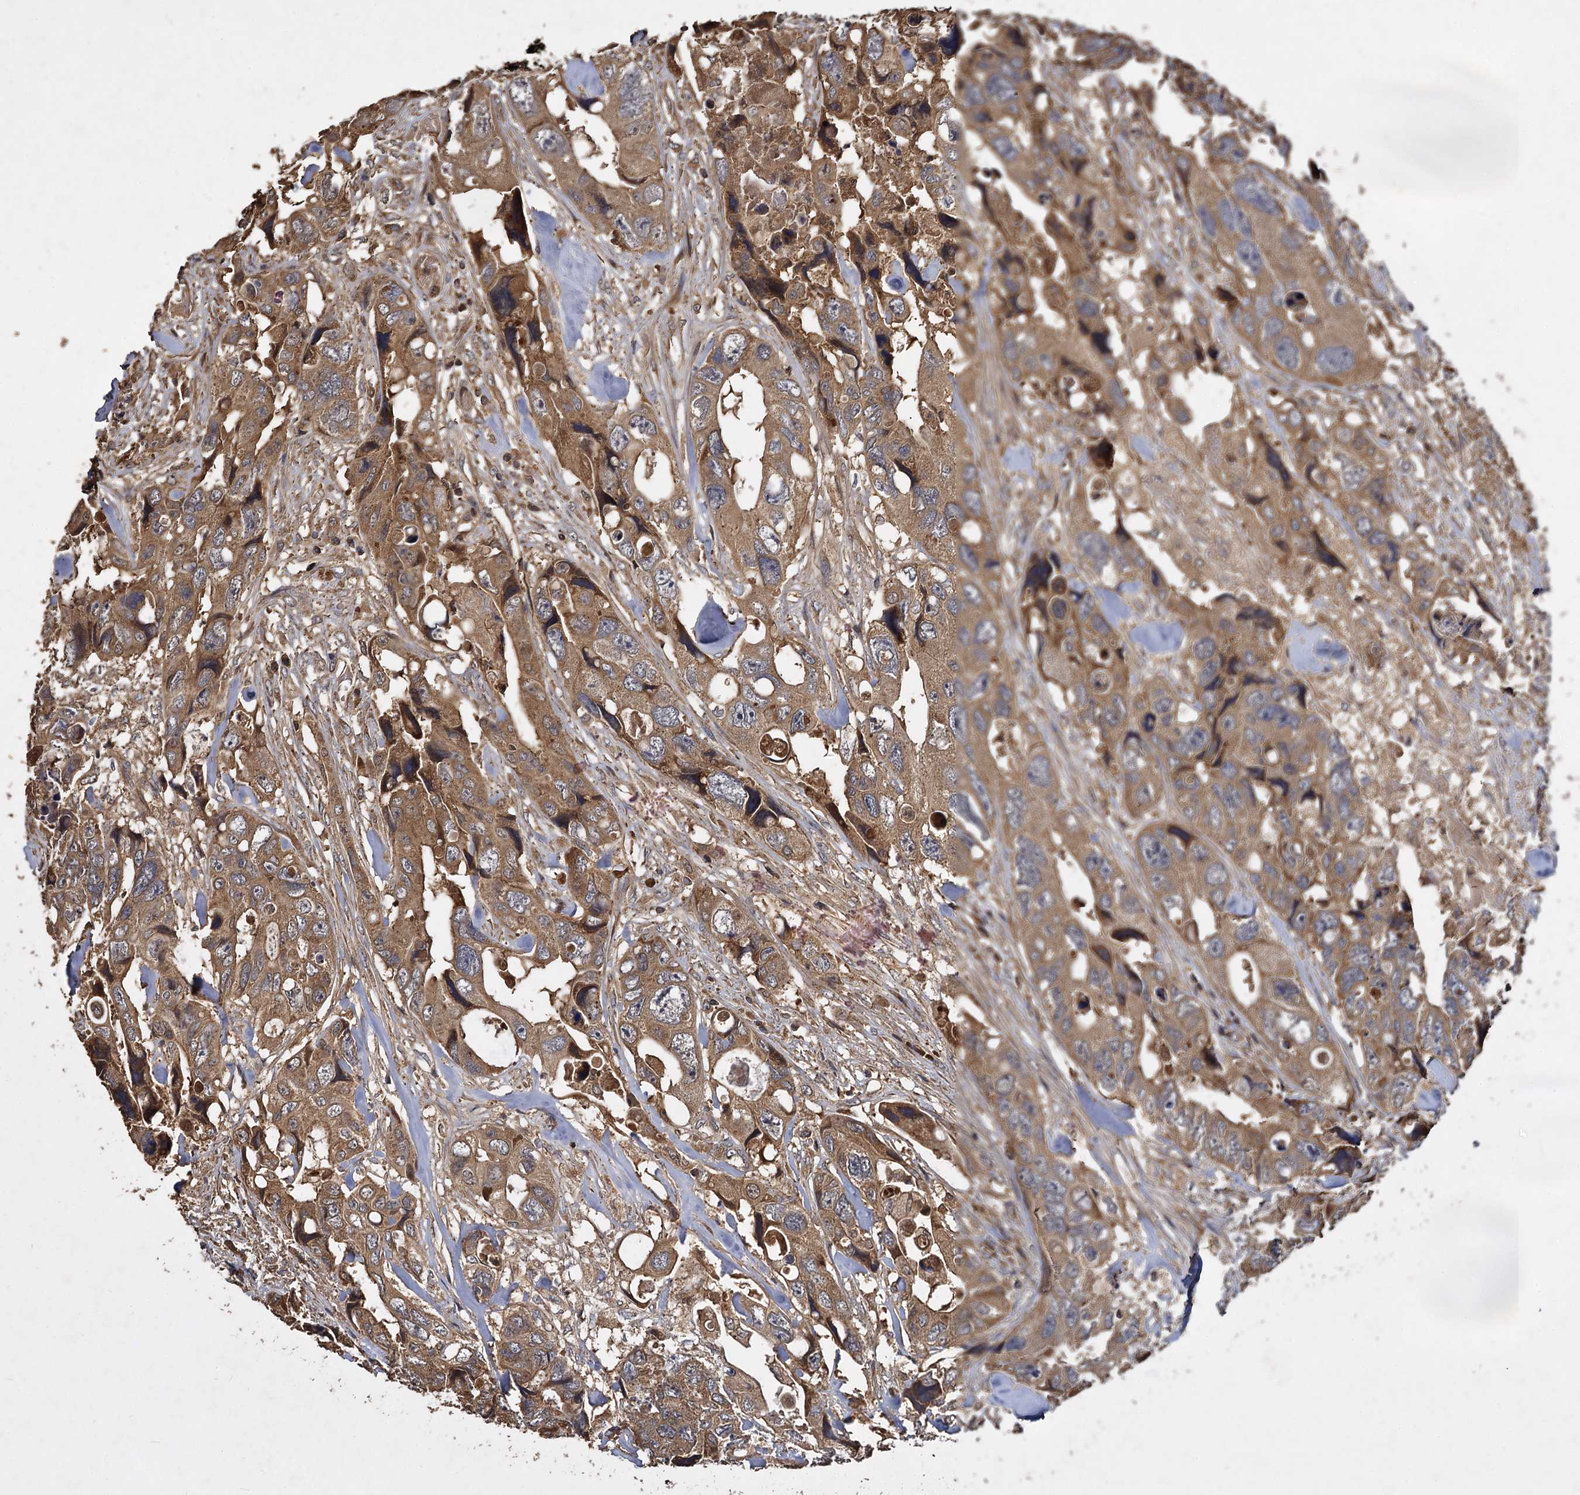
{"staining": {"intensity": "moderate", "quantity": ">75%", "location": "cytoplasmic/membranous"}, "tissue": "colorectal cancer", "cell_type": "Tumor cells", "image_type": "cancer", "snomed": [{"axis": "morphology", "description": "Adenocarcinoma, NOS"}, {"axis": "topography", "description": "Rectum"}], "caption": "Immunohistochemical staining of colorectal cancer shows medium levels of moderate cytoplasmic/membranous protein expression in approximately >75% of tumor cells. The staining was performed using DAB (3,3'-diaminobenzidine), with brown indicating positive protein expression. Nuclei are stained blue with hematoxylin.", "gene": "GCLC", "patient": {"sex": "male", "age": 57}}